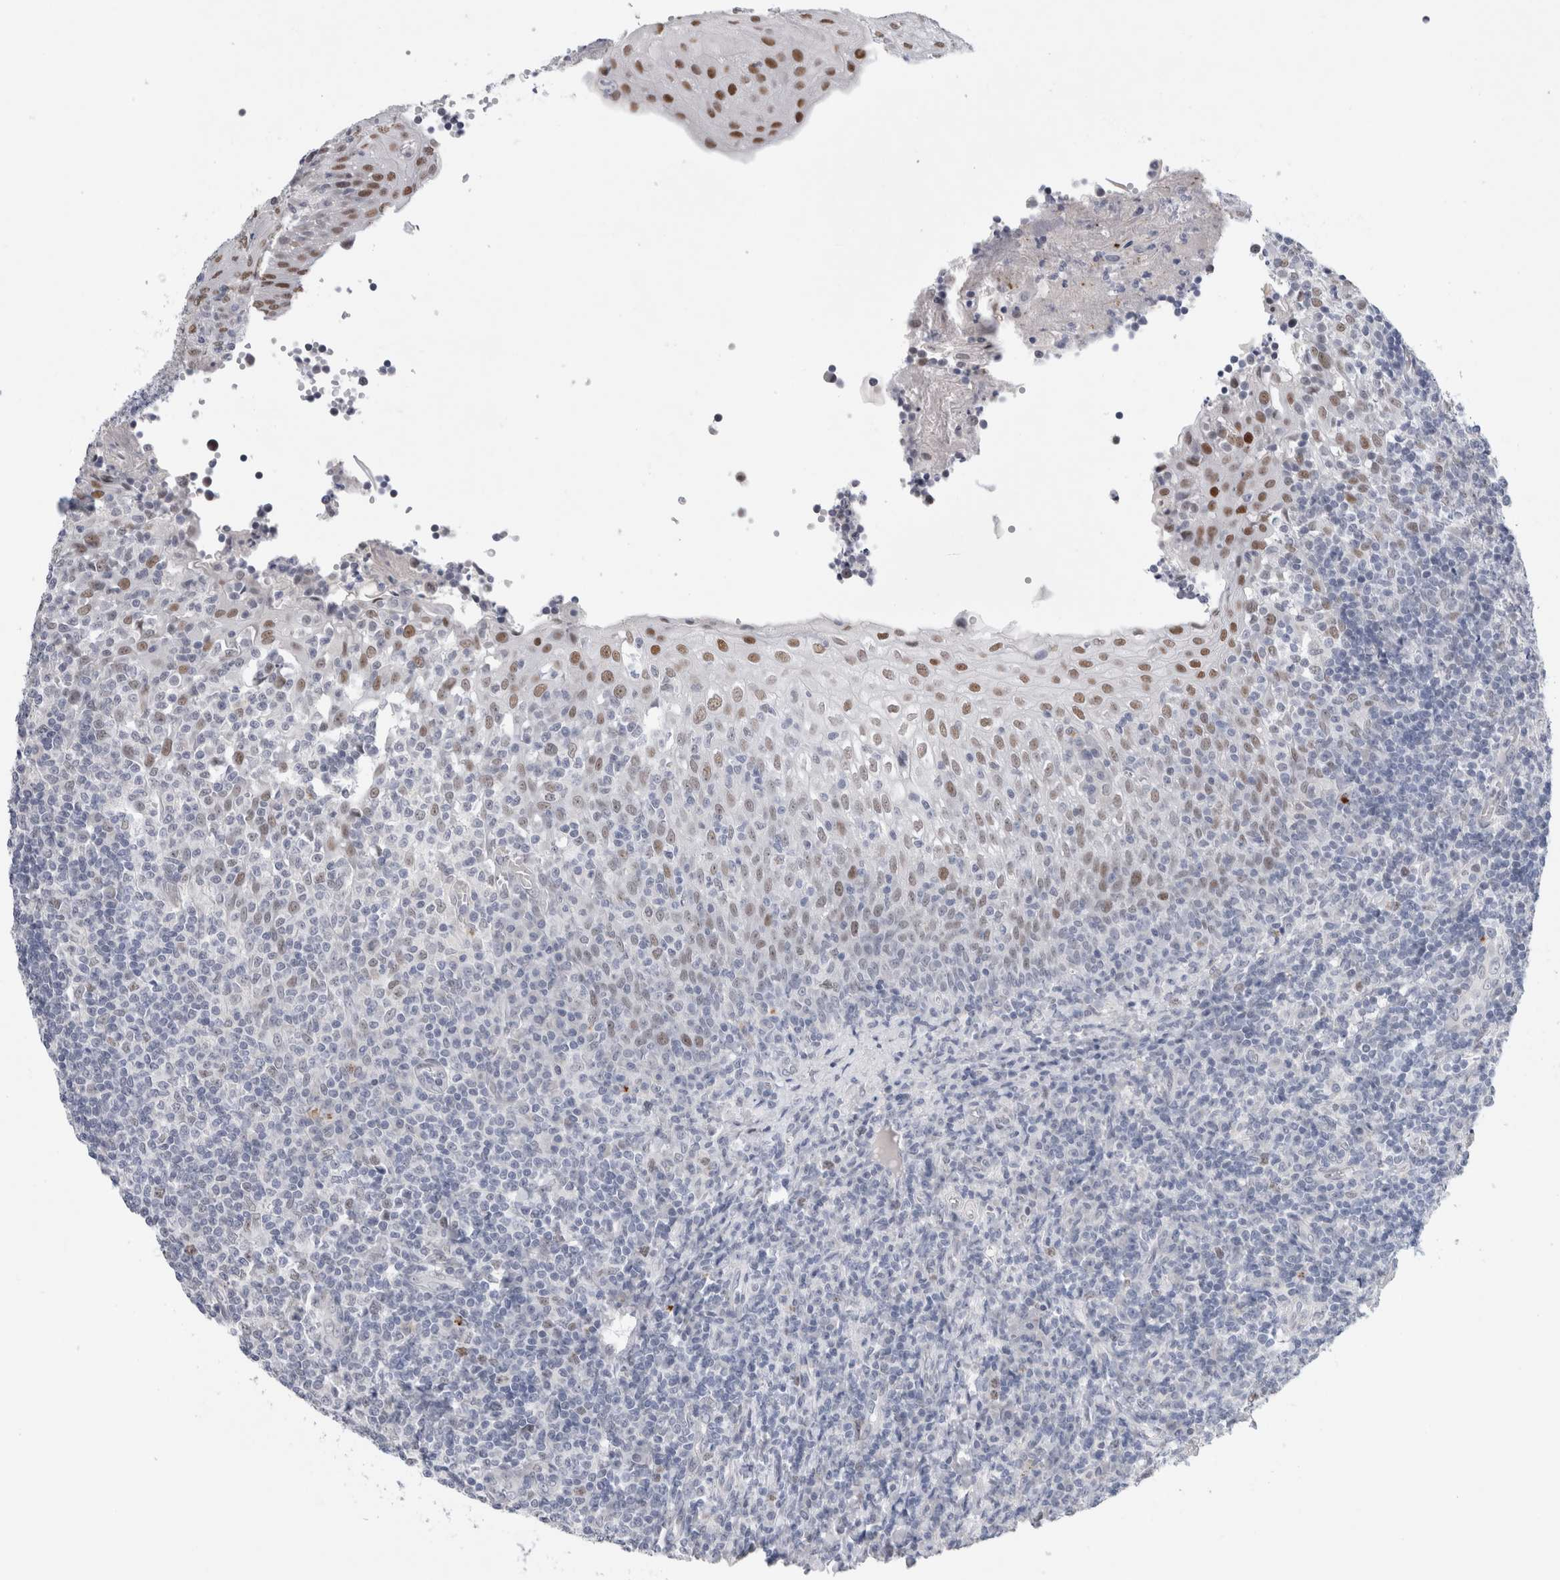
{"staining": {"intensity": "moderate", "quantity": "25%-75%", "location": "nuclear"}, "tissue": "tonsil", "cell_type": "Germinal center cells", "image_type": "normal", "snomed": [{"axis": "morphology", "description": "Normal tissue, NOS"}, {"axis": "topography", "description": "Tonsil"}], "caption": "A medium amount of moderate nuclear staining is appreciated in about 25%-75% of germinal center cells in unremarkable tonsil. The staining was performed using DAB, with brown indicating positive protein expression. Nuclei are stained blue with hematoxylin.", "gene": "KNL1", "patient": {"sex": "female", "age": 19}}